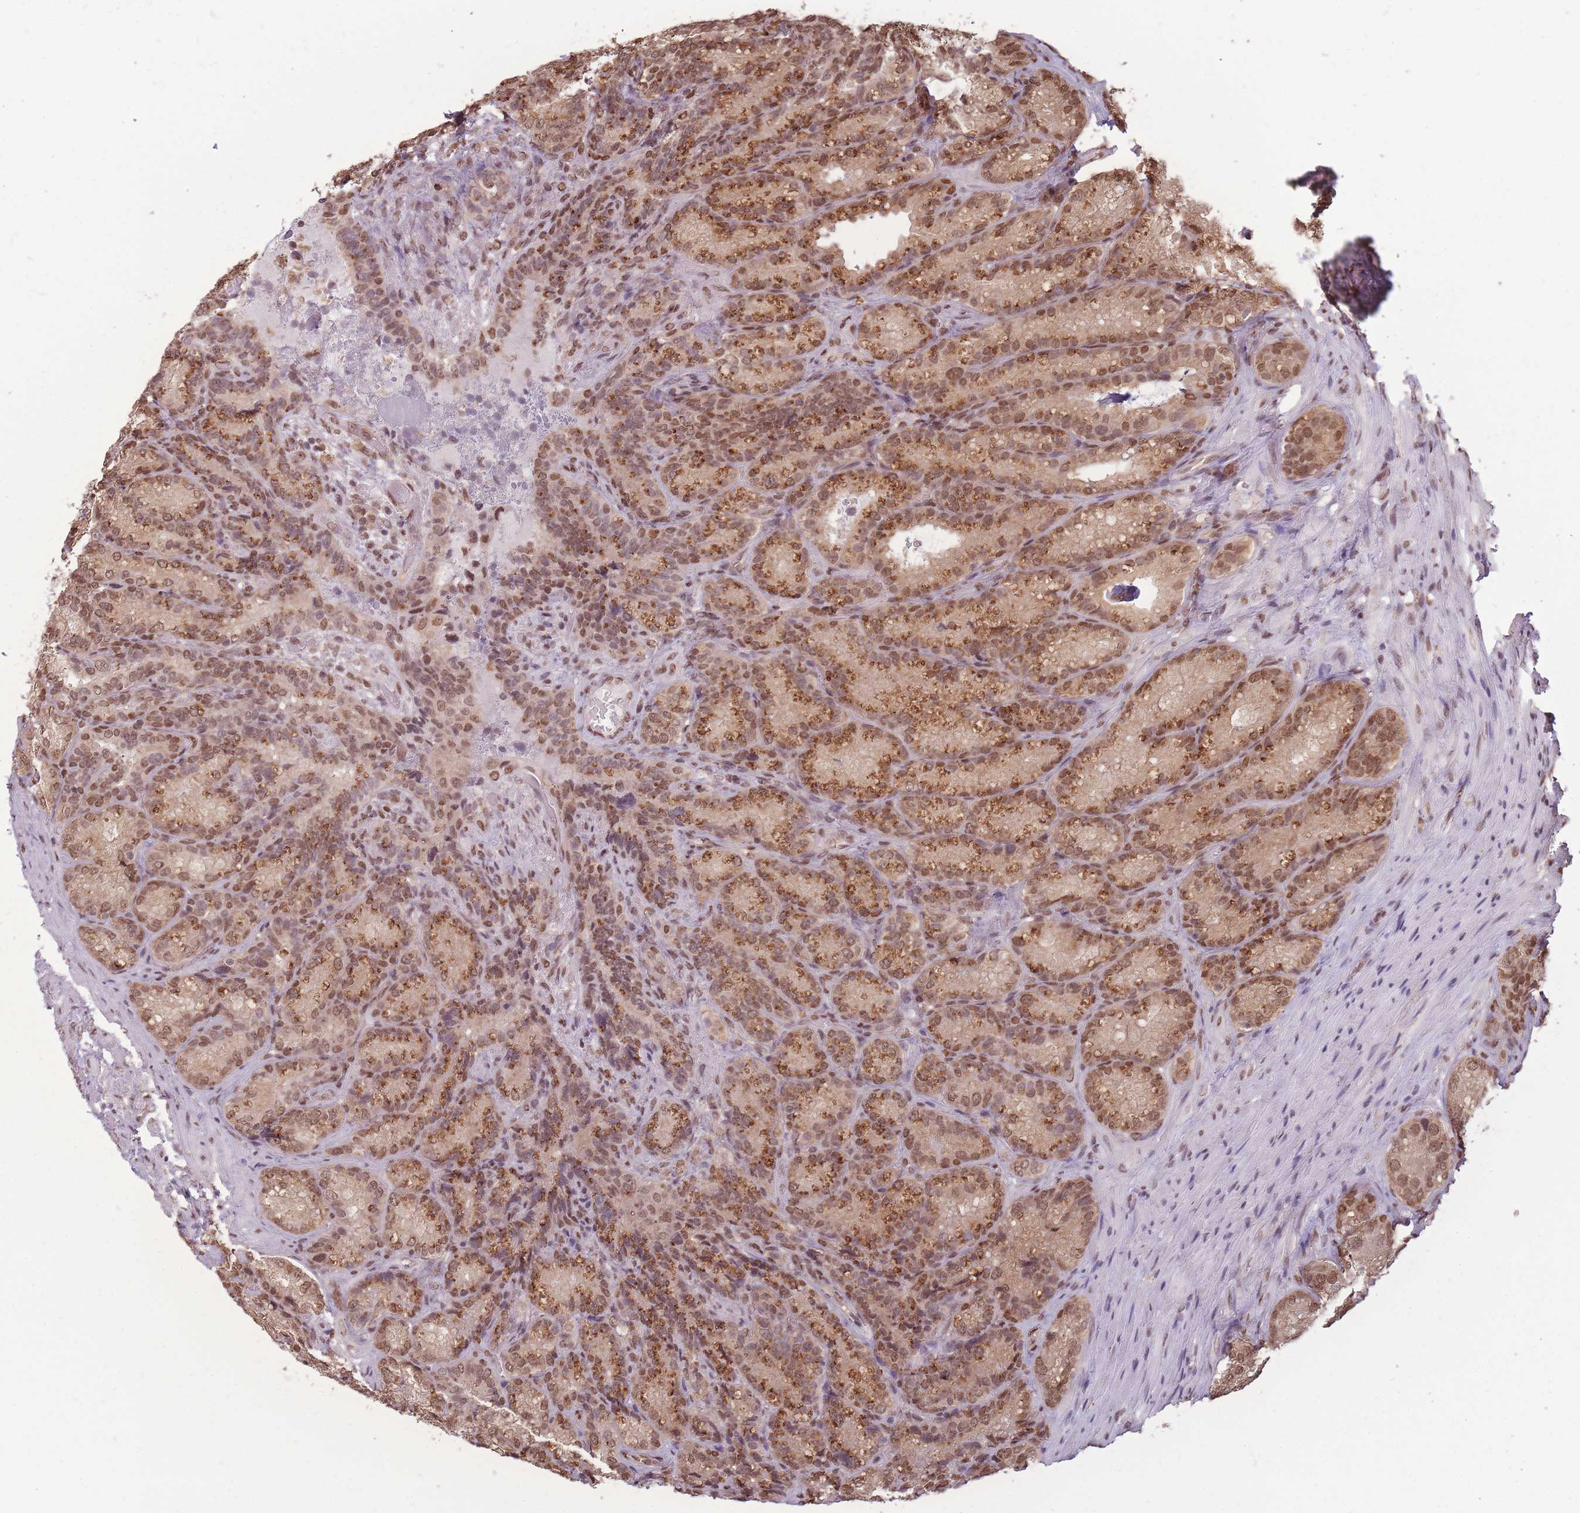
{"staining": {"intensity": "moderate", "quantity": ">75%", "location": "cytoplasmic/membranous,nuclear"}, "tissue": "seminal vesicle", "cell_type": "Glandular cells", "image_type": "normal", "snomed": [{"axis": "morphology", "description": "Normal tissue, NOS"}, {"axis": "topography", "description": "Seminal veicle"}], "caption": "An image showing moderate cytoplasmic/membranous,nuclear positivity in about >75% of glandular cells in normal seminal vesicle, as visualized by brown immunohistochemical staining.", "gene": "RPS27A", "patient": {"sex": "male", "age": 58}}